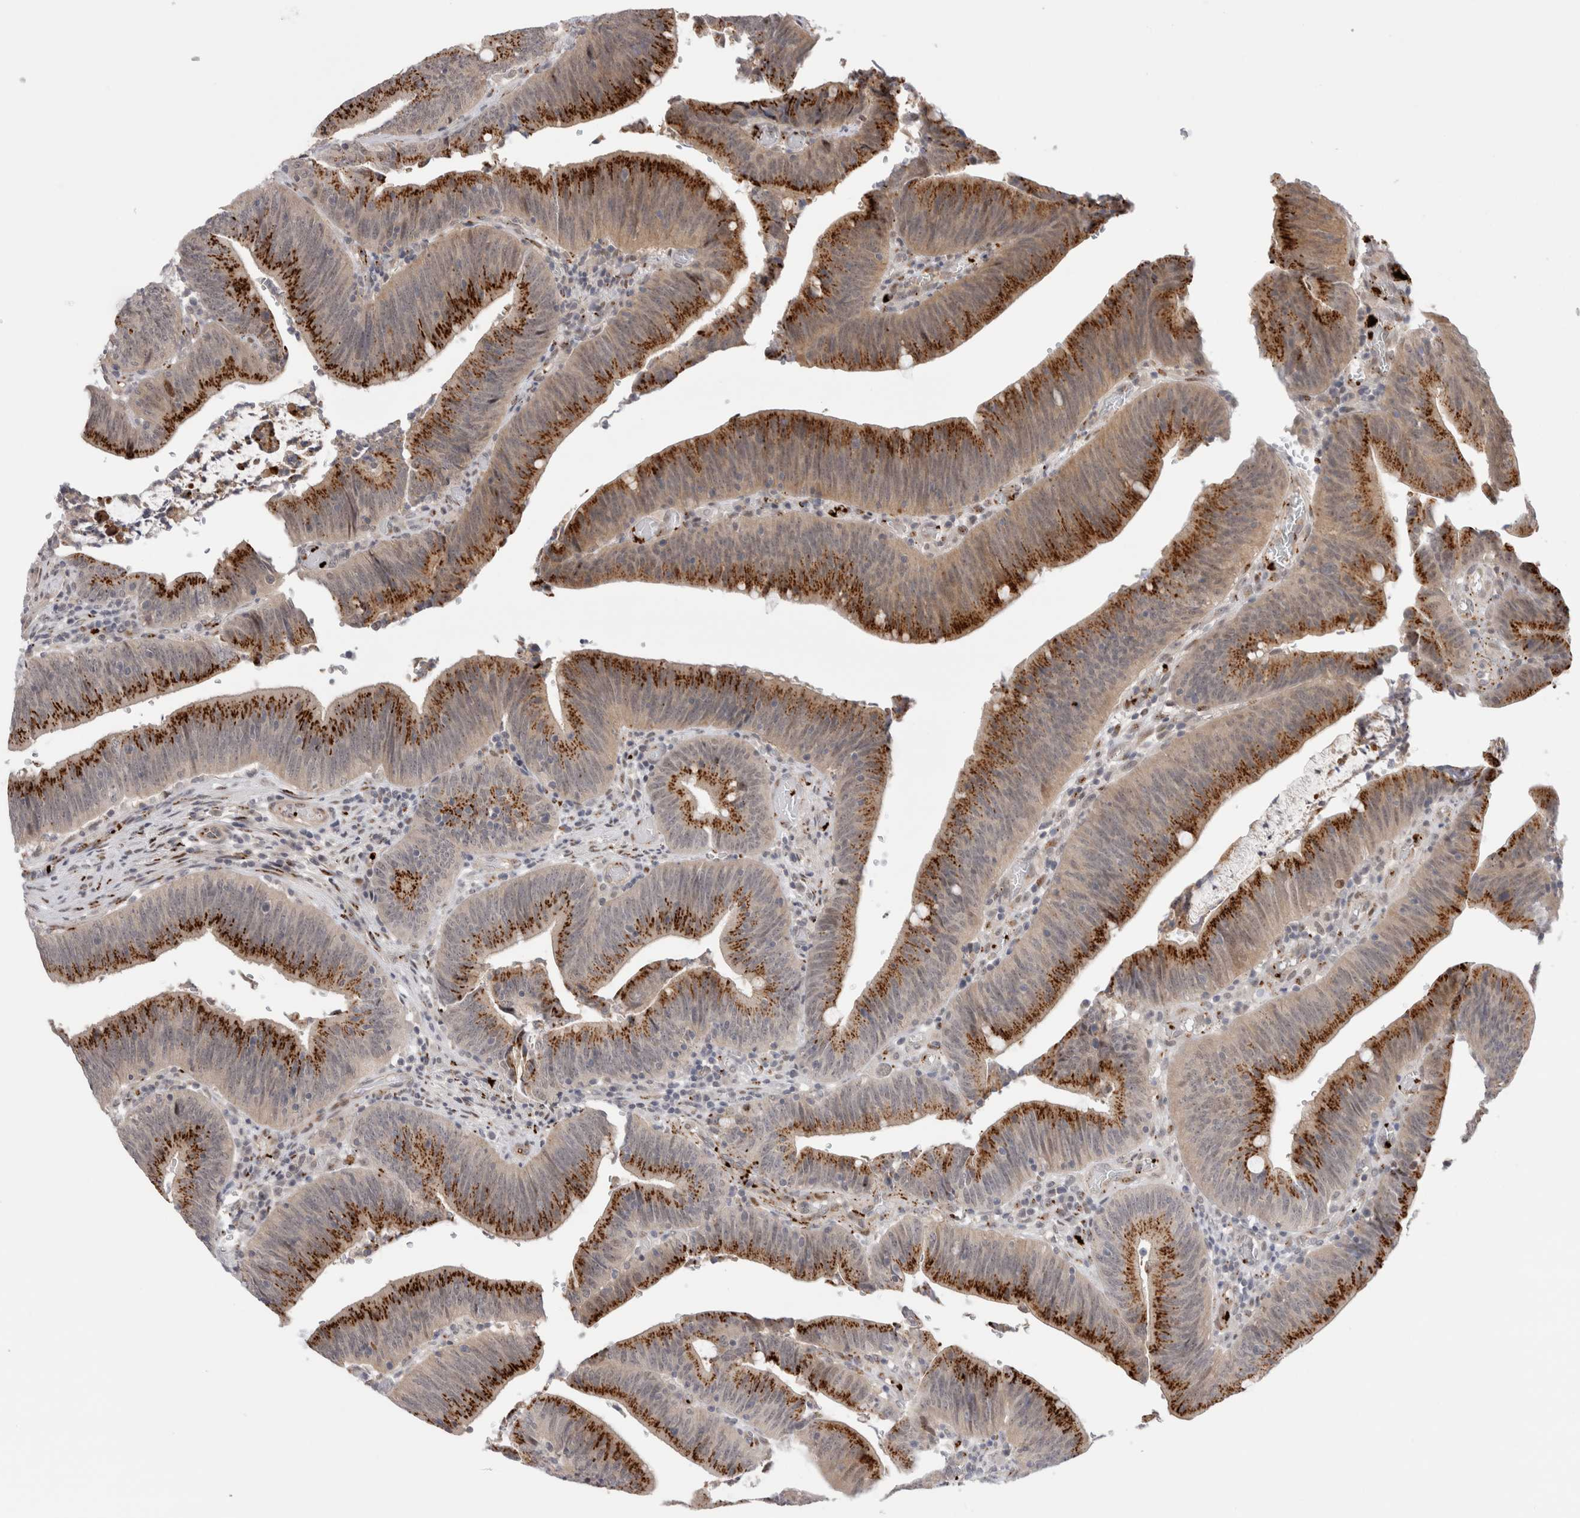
{"staining": {"intensity": "strong", "quantity": ">75%", "location": "cytoplasmic/membranous"}, "tissue": "colorectal cancer", "cell_type": "Tumor cells", "image_type": "cancer", "snomed": [{"axis": "morphology", "description": "Normal tissue, NOS"}, {"axis": "morphology", "description": "Adenocarcinoma, NOS"}, {"axis": "topography", "description": "Rectum"}], "caption": "Strong cytoplasmic/membranous staining is seen in about >75% of tumor cells in adenocarcinoma (colorectal). (DAB = brown stain, brightfield microscopy at high magnification).", "gene": "VPS28", "patient": {"sex": "female", "age": 66}}